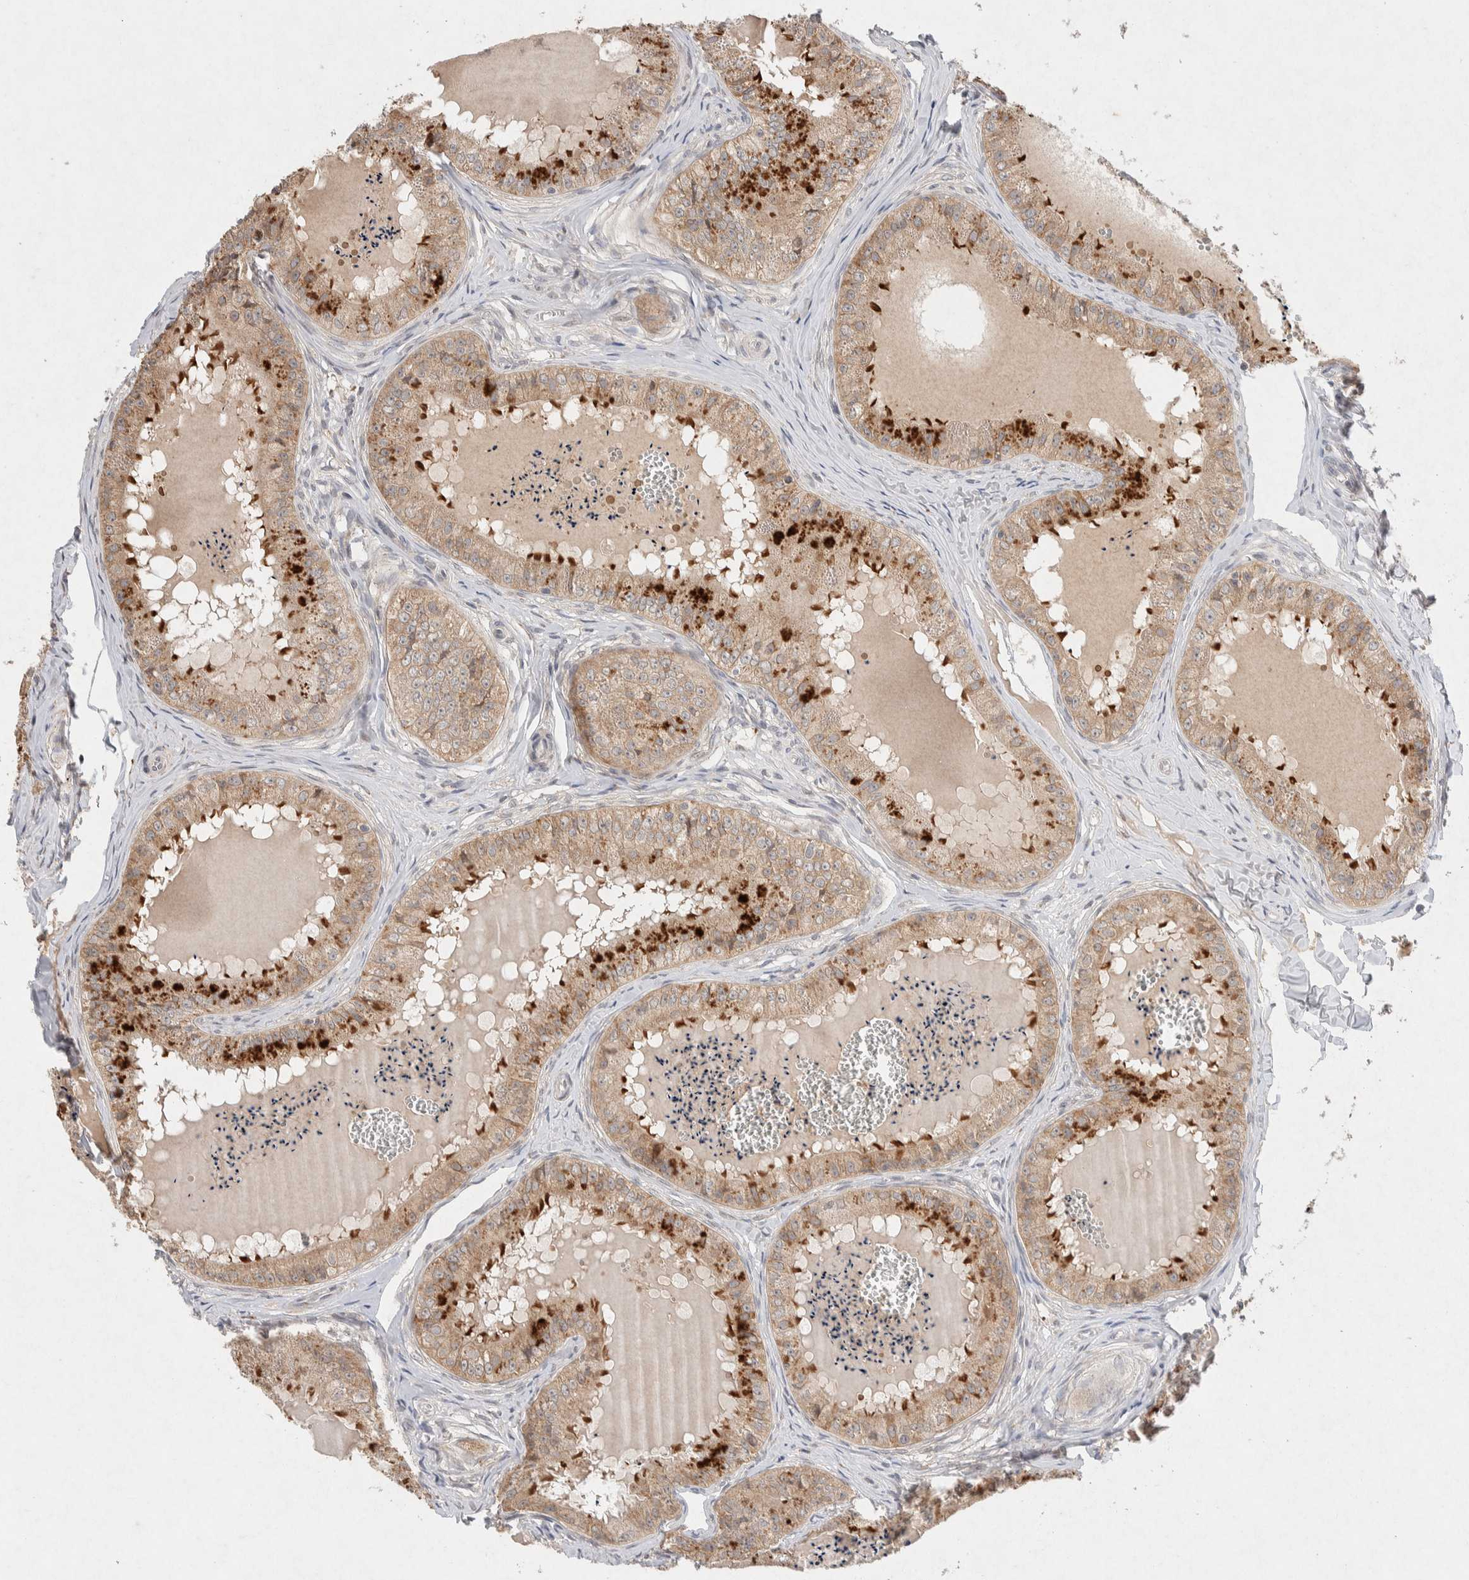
{"staining": {"intensity": "strong", "quantity": "25%-75%", "location": "cytoplasmic/membranous"}, "tissue": "epididymis", "cell_type": "Glandular cells", "image_type": "normal", "snomed": [{"axis": "morphology", "description": "Normal tissue, NOS"}, {"axis": "topography", "description": "Epididymis"}], "caption": "Immunohistochemical staining of unremarkable epididymis displays 25%-75% levels of strong cytoplasmic/membranous protein positivity in approximately 25%-75% of glandular cells. The staining was performed using DAB (3,3'-diaminobenzidine), with brown indicating positive protein expression. Nuclei are stained blue with hematoxylin.", "gene": "CMTM4", "patient": {"sex": "male", "age": 31}}